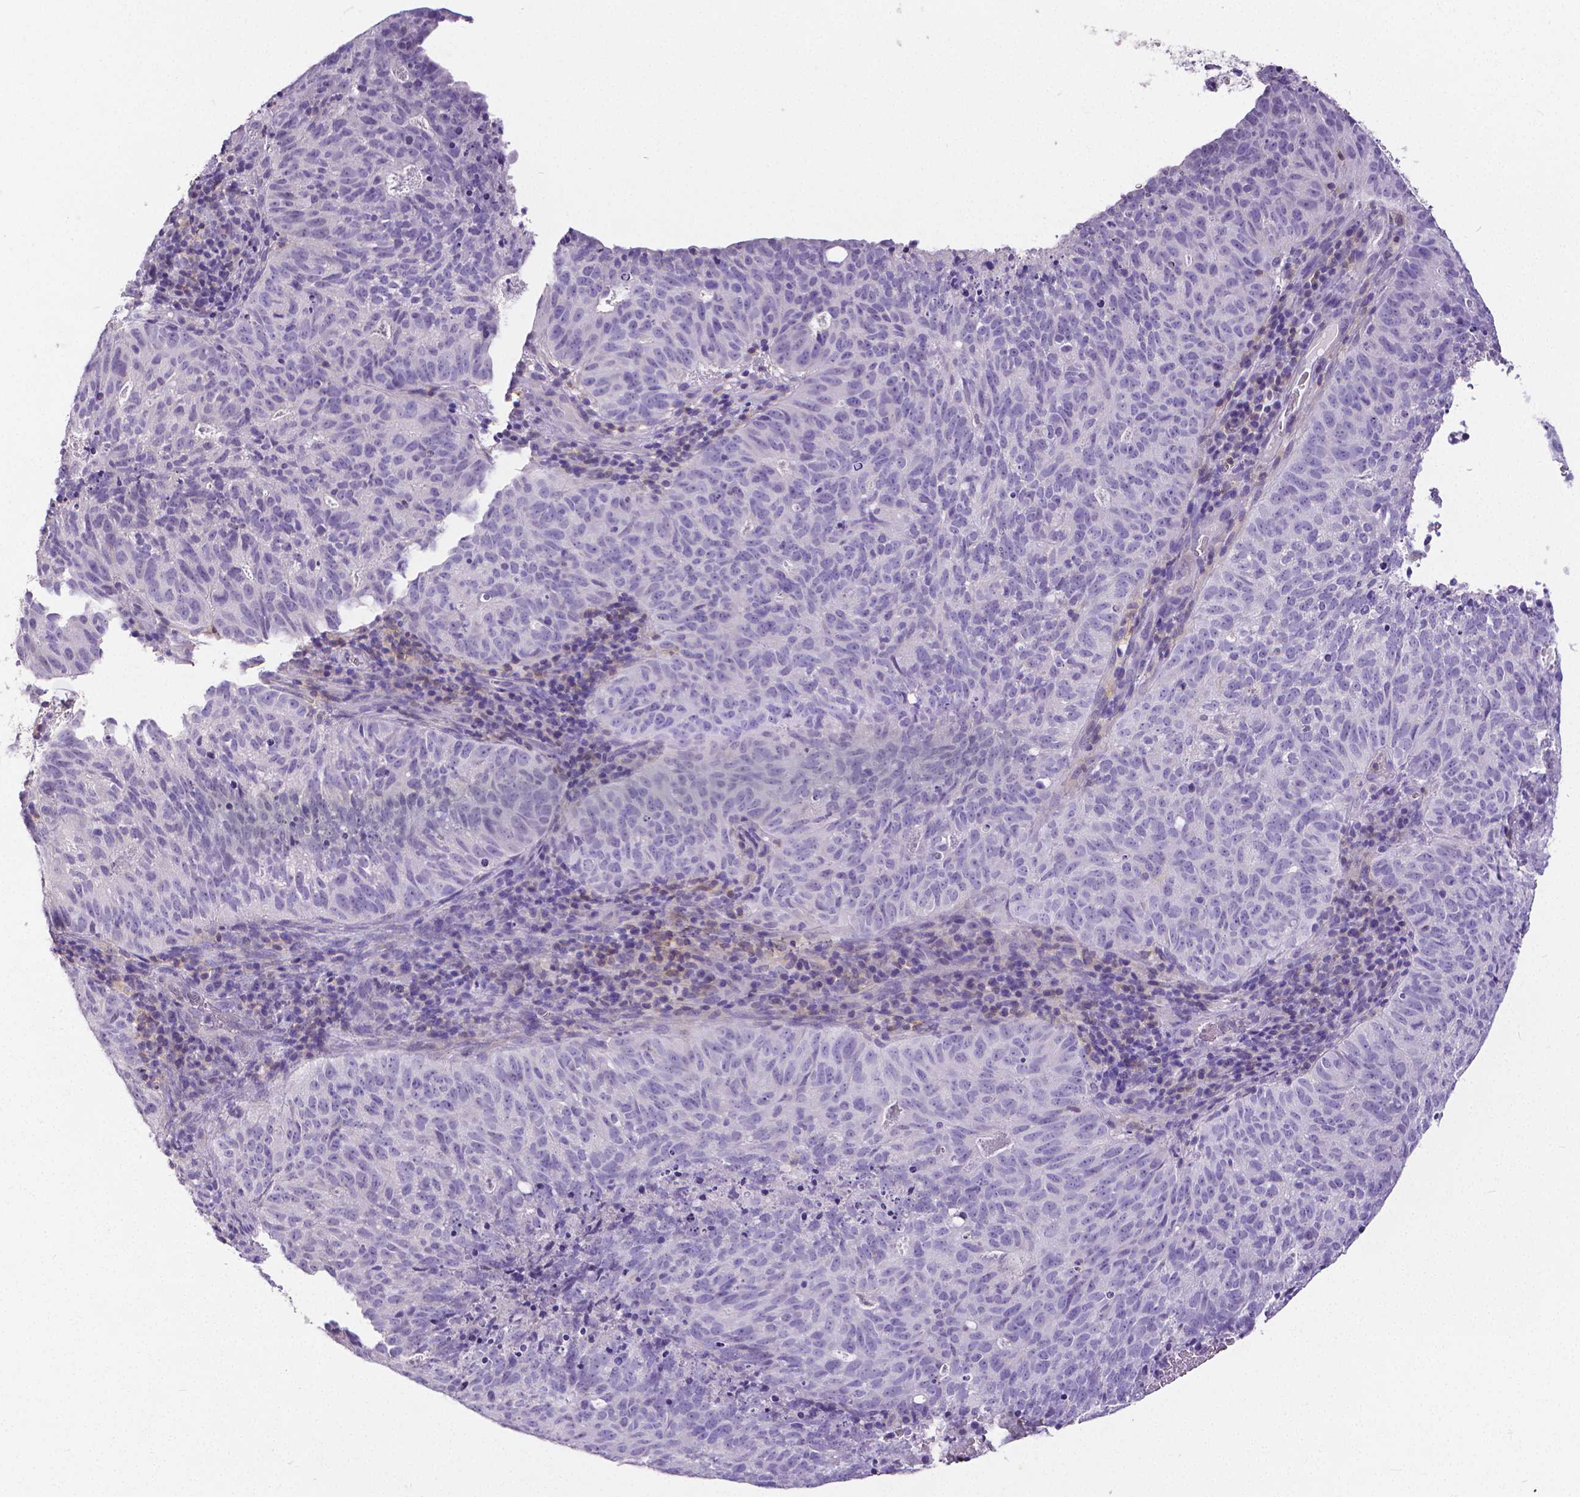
{"staining": {"intensity": "negative", "quantity": "none", "location": "none"}, "tissue": "cervical cancer", "cell_type": "Tumor cells", "image_type": "cancer", "snomed": [{"axis": "morphology", "description": "Adenocarcinoma, NOS"}, {"axis": "topography", "description": "Cervix"}], "caption": "Immunohistochemical staining of adenocarcinoma (cervical) displays no significant positivity in tumor cells.", "gene": "CD4", "patient": {"sex": "female", "age": 38}}